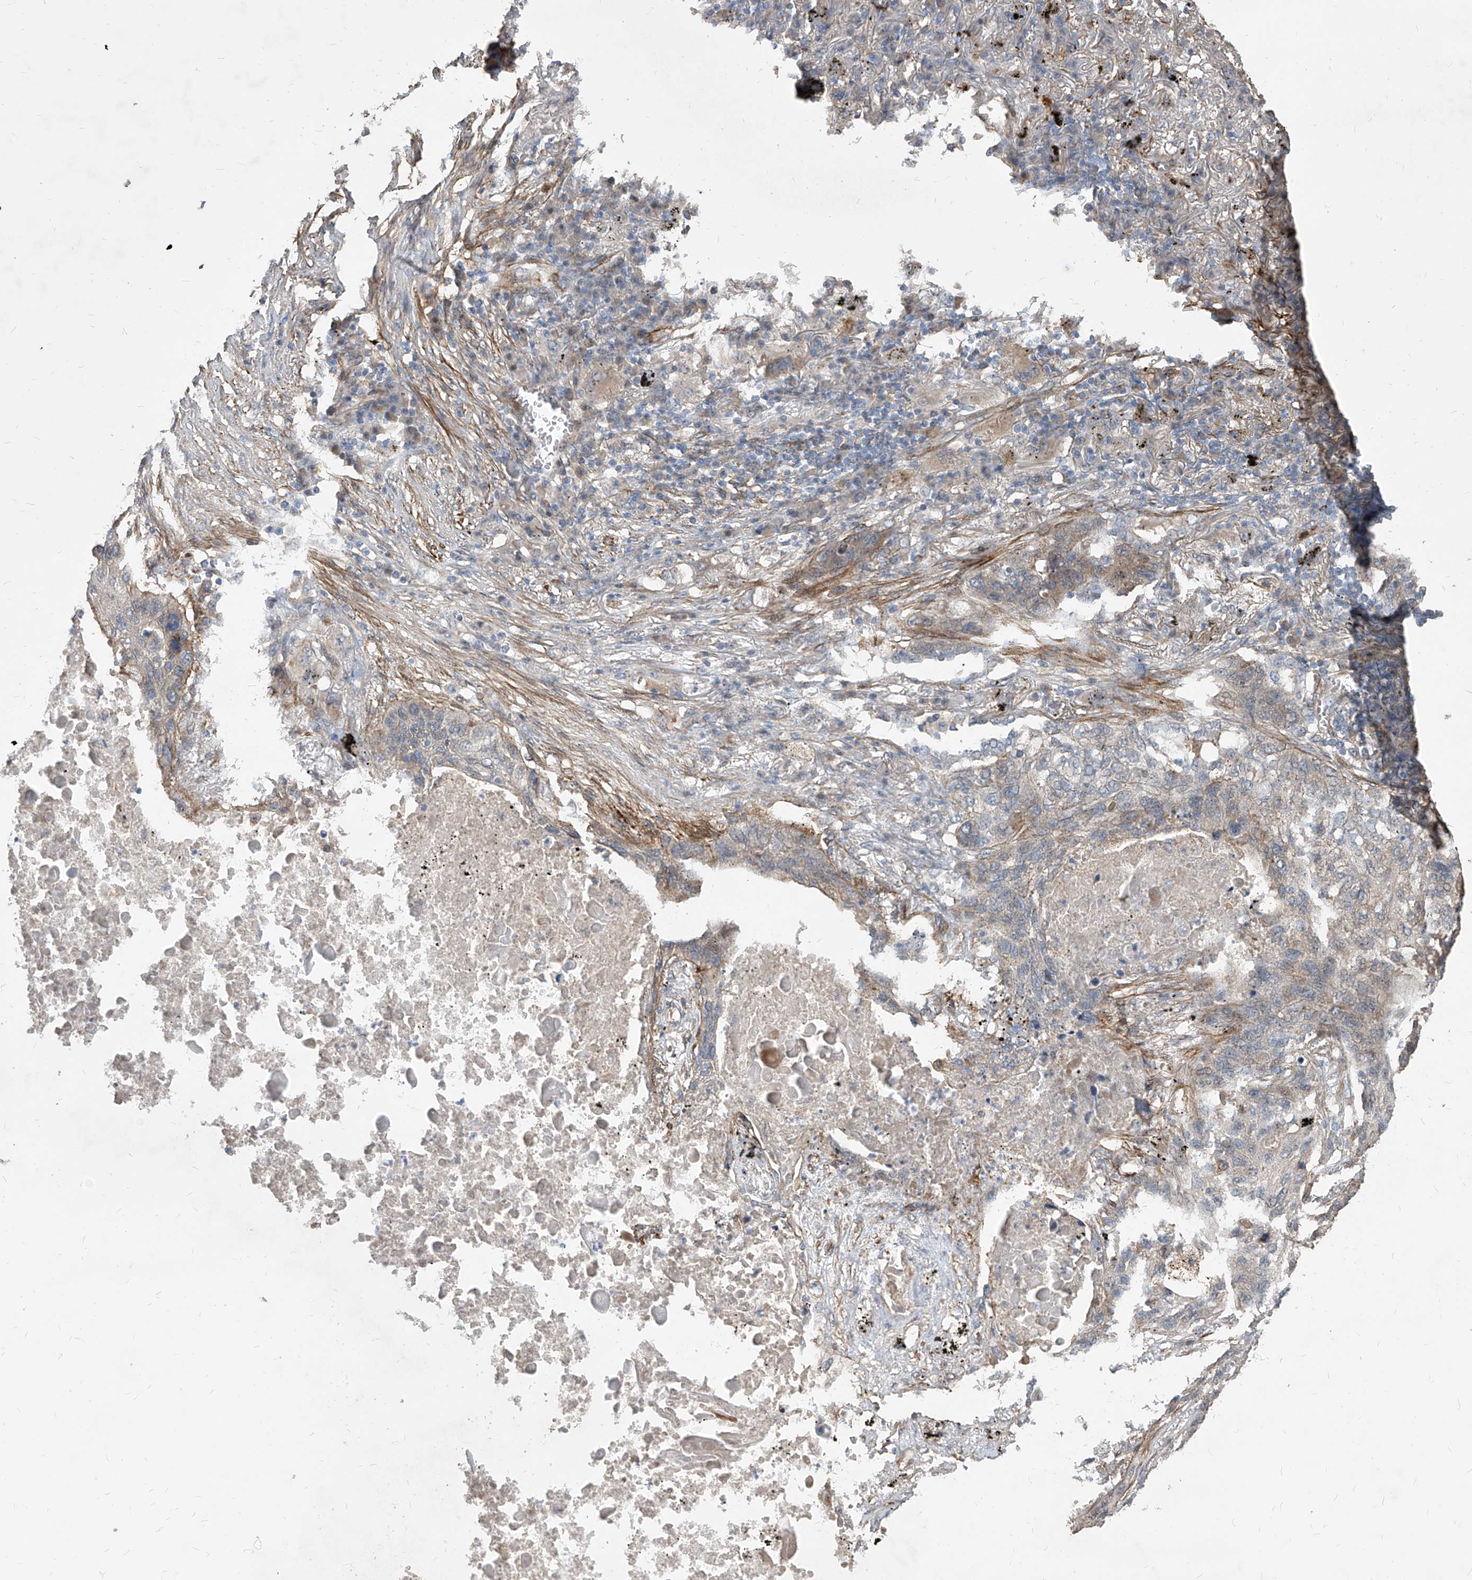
{"staining": {"intensity": "weak", "quantity": "<25%", "location": "cytoplasmic/membranous"}, "tissue": "lung cancer", "cell_type": "Tumor cells", "image_type": "cancer", "snomed": [{"axis": "morphology", "description": "Squamous cell carcinoma, NOS"}, {"axis": "topography", "description": "Lung"}], "caption": "Immunohistochemistry micrograph of human lung cancer stained for a protein (brown), which reveals no staining in tumor cells.", "gene": "FAM83B", "patient": {"sex": "female", "age": 63}}